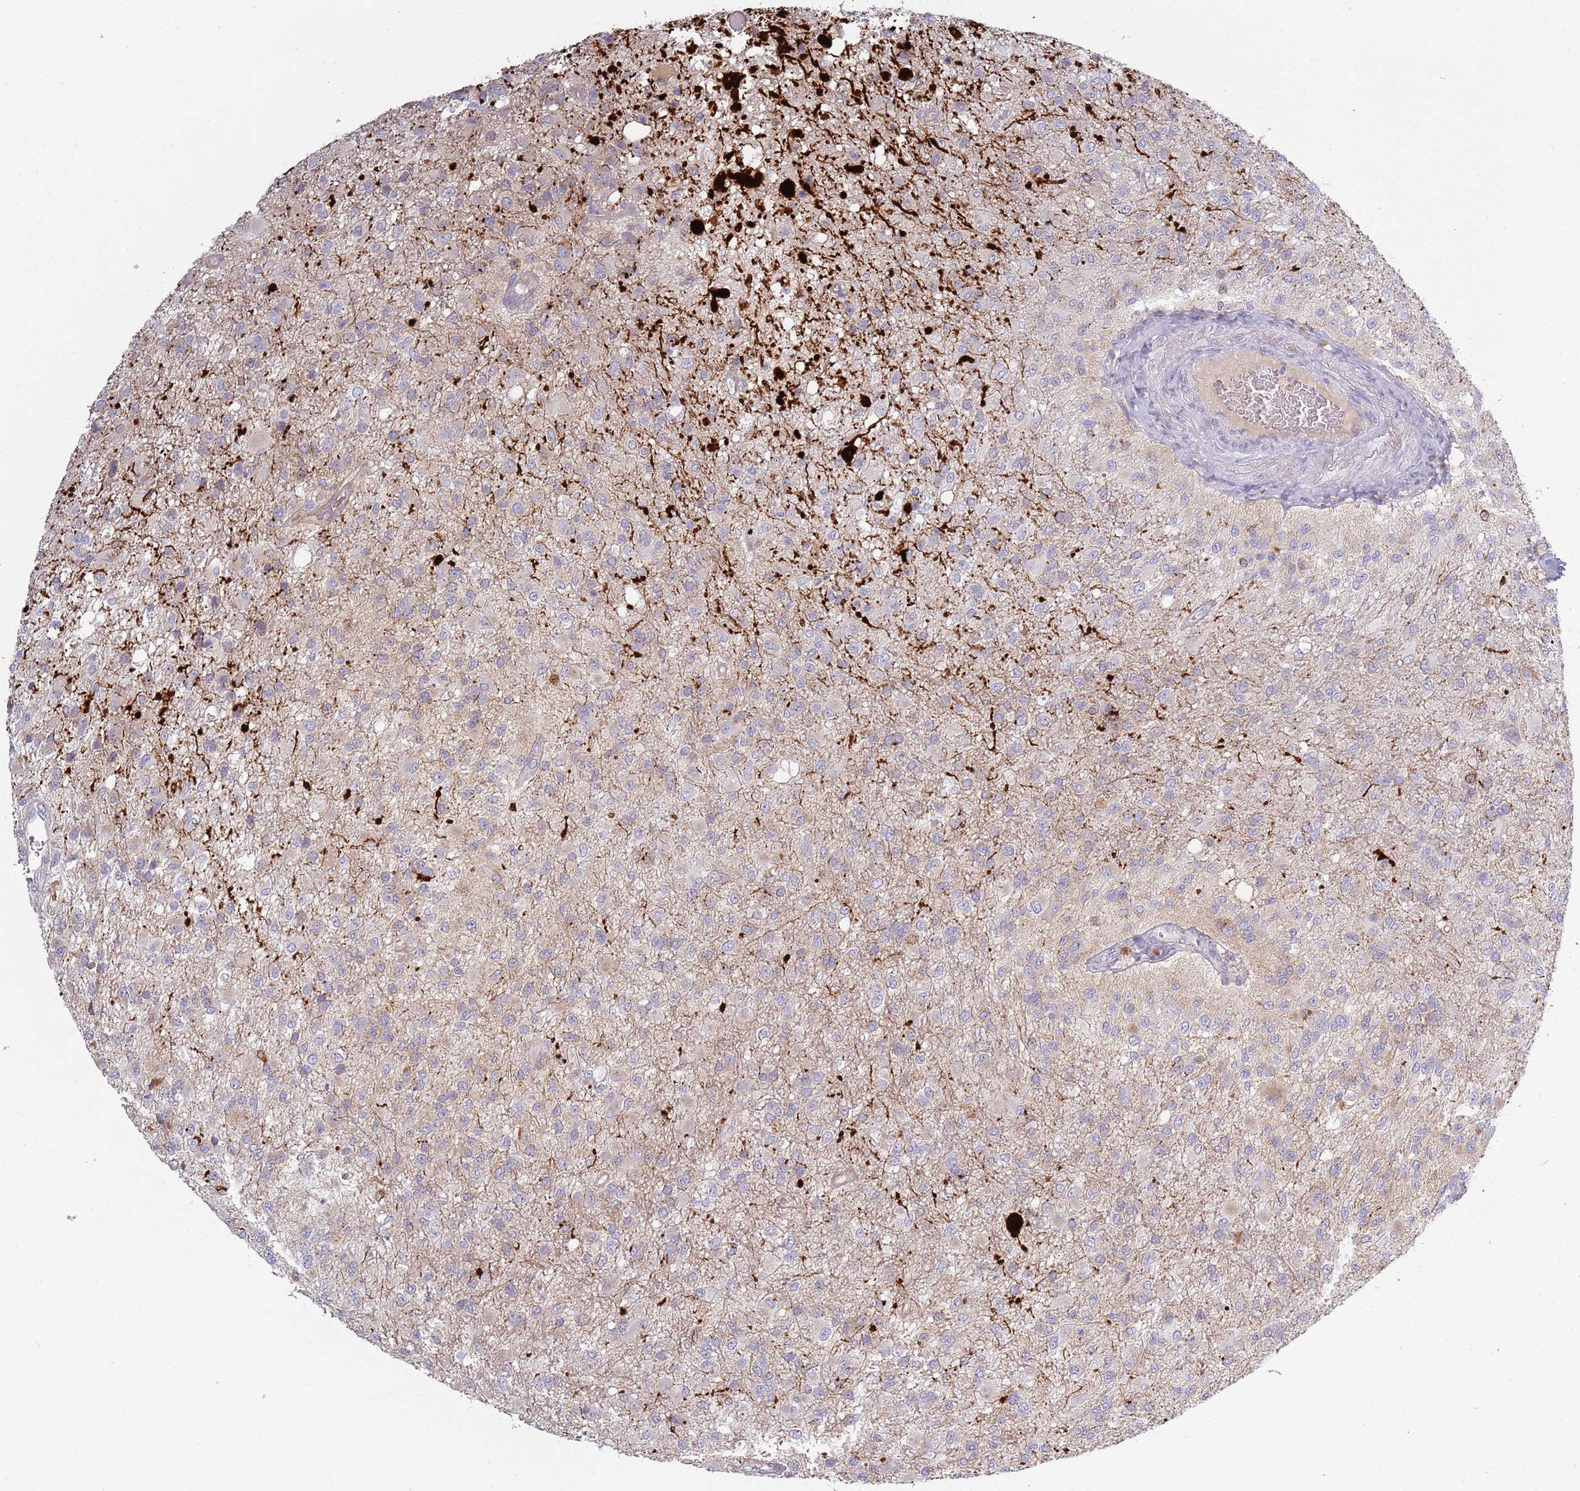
{"staining": {"intensity": "negative", "quantity": "none", "location": "none"}, "tissue": "glioma", "cell_type": "Tumor cells", "image_type": "cancer", "snomed": [{"axis": "morphology", "description": "Glioma, malignant, High grade"}, {"axis": "topography", "description": "Brain"}], "caption": "Immunohistochemical staining of human glioma reveals no significant expression in tumor cells.", "gene": "TNFRSF6B", "patient": {"sex": "female", "age": 74}}